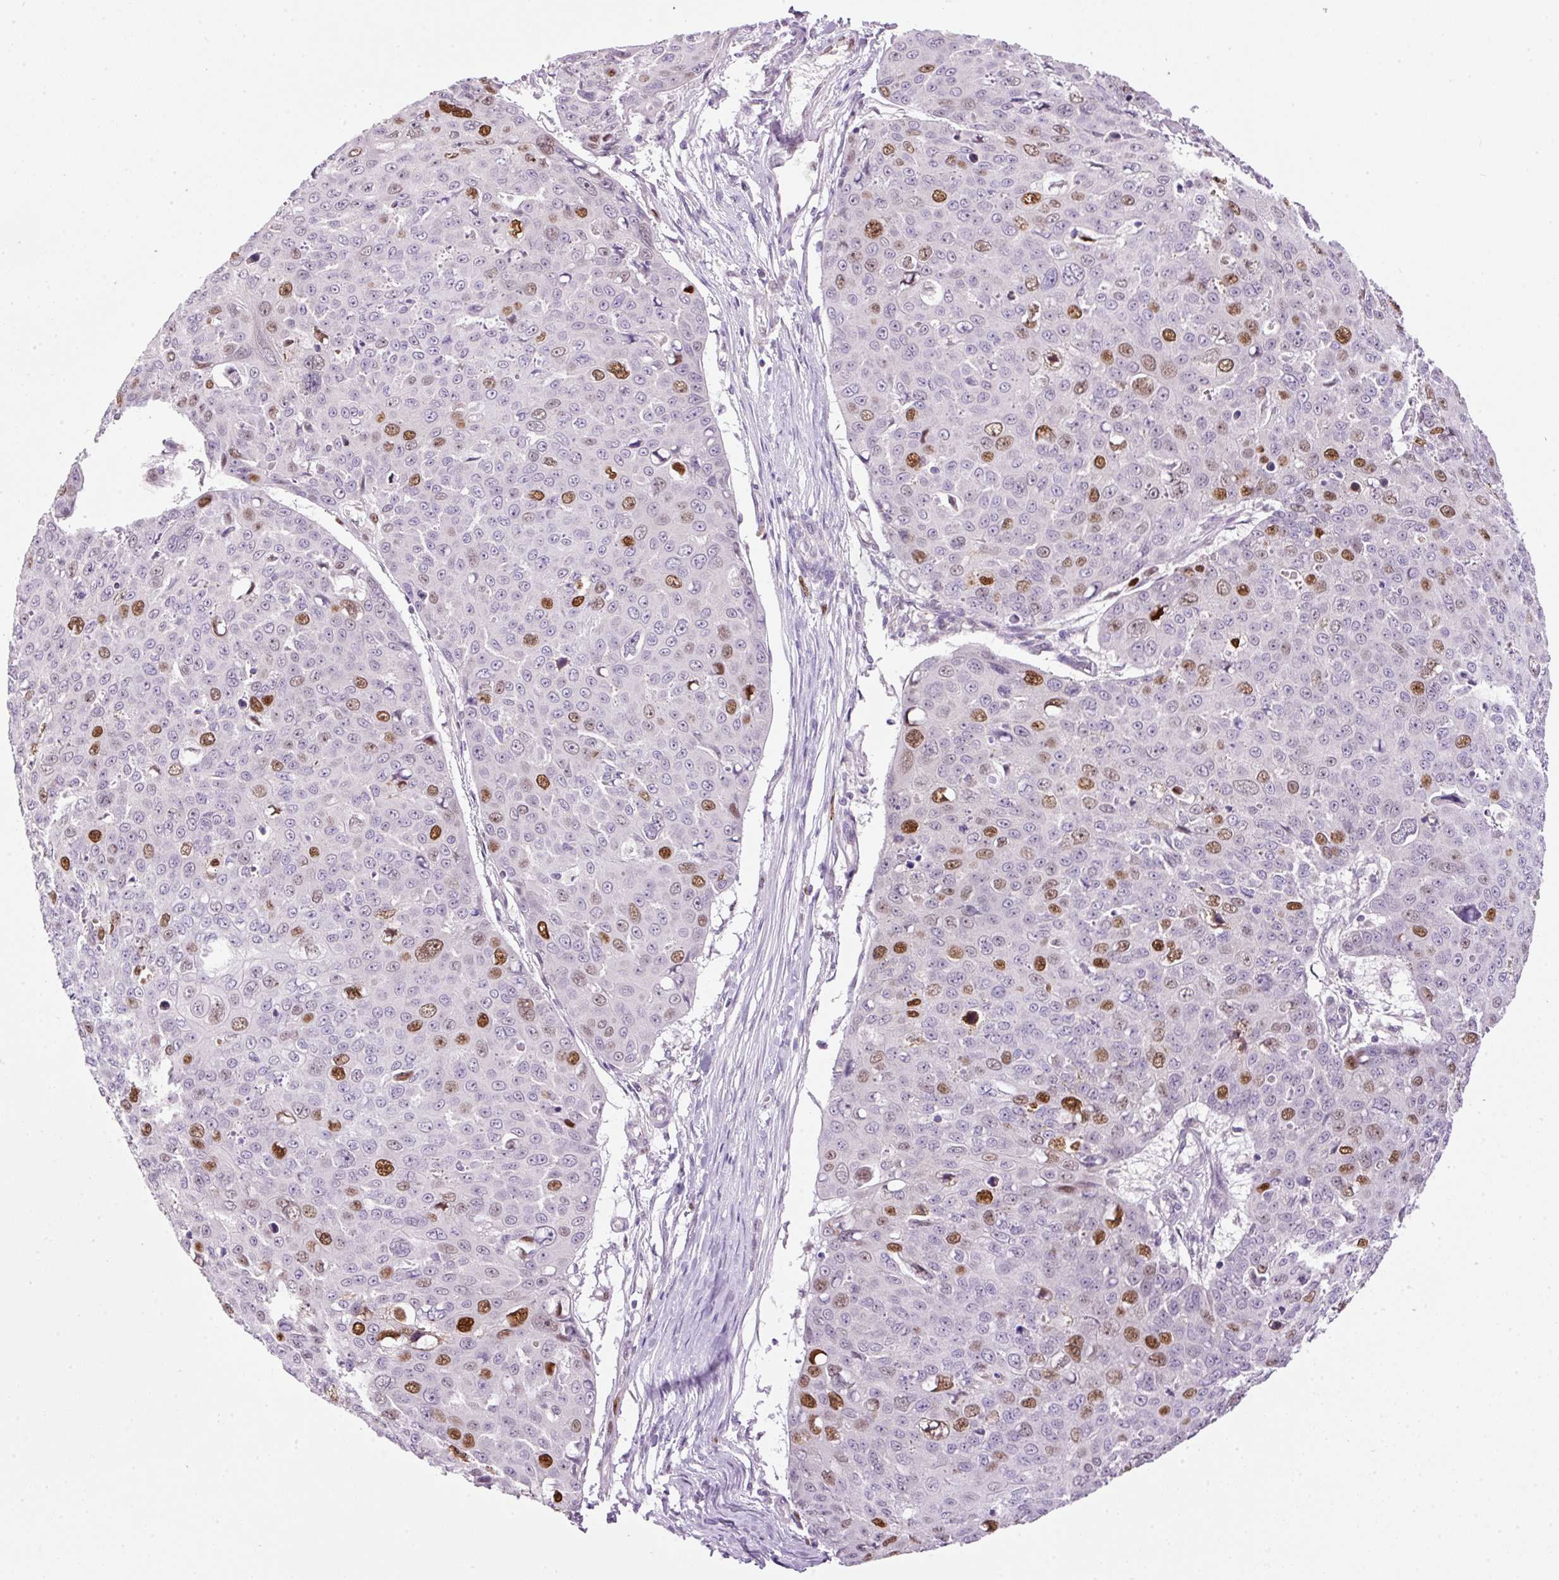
{"staining": {"intensity": "moderate", "quantity": "25%-75%", "location": "nuclear"}, "tissue": "skin cancer", "cell_type": "Tumor cells", "image_type": "cancer", "snomed": [{"axis": "morphology", "description": "Squamous cell carcinoma, NOS"}, {"axis": "topography", "description": "Skin"}], "caption": "About 25%-75% of tumor cells in squamous cell carcinoma (skin) reveal moderate nuclear protein staining as visualized by brown immunohistochemical staining.", "gene": "KPNA2", "patient": {"sex": "male", "age": 71}}